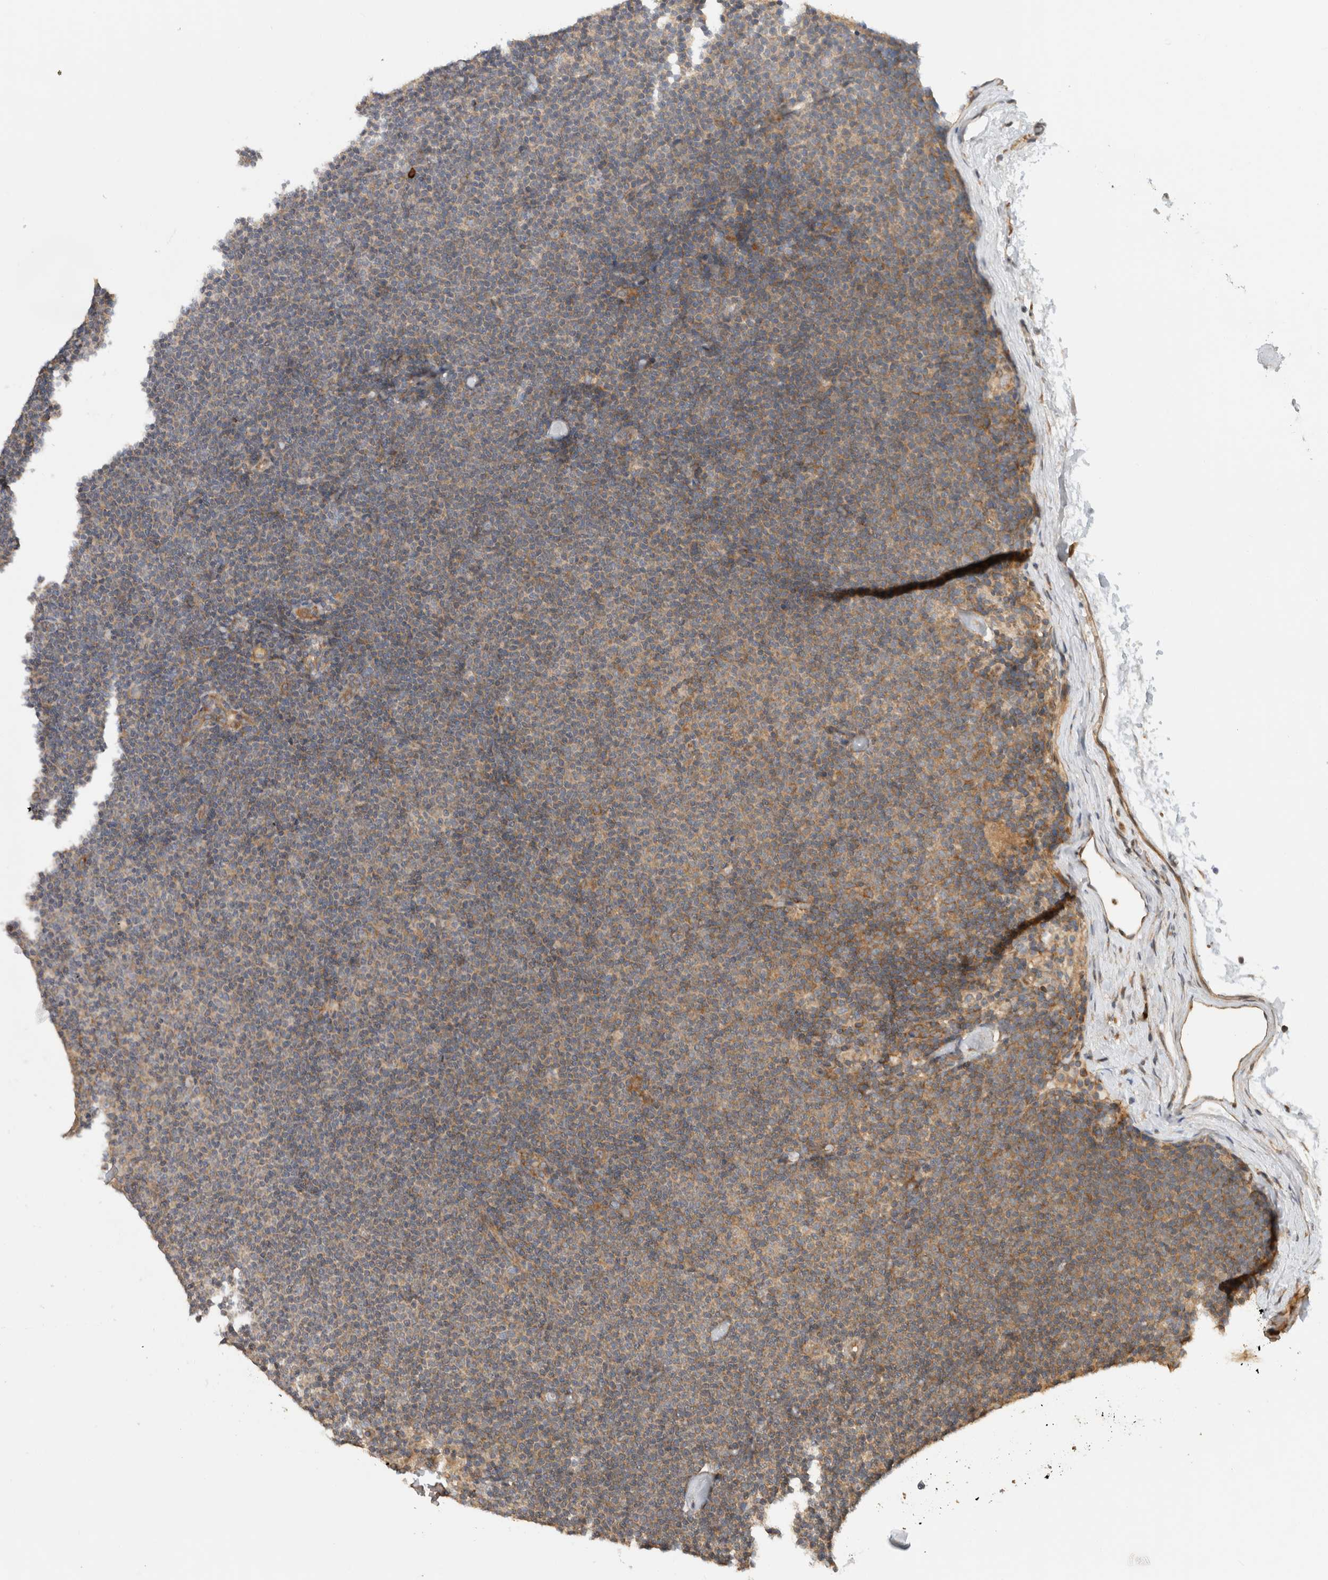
{"staining": {"intensity": "moderate", "quantity": "<25%", "location": "cytoplasmic/membranous"}, "tissue": "lymphoma", "cell_type": "Tumor cells", "image_type": "cancer", "snomed": [{"axis": "morphology", "description": "Malignant lymphoma, non-Hodgkin's type, Low grade"}, {"axis": "topography", "description": "Lymph node"}], "caption": "Protein analysis of low-grade malignant lymphoma, non-Hodgkin's type tissue exhibits moderate cytoplasmic/membranous staining in about <25% of tumor cells. (Stains: DAB in brown, nuclei in blue, Microscopy: brightfield microscopy at high magnification).", "gene": "PUM1", "patient": {"sex": "female", "age": 53}}